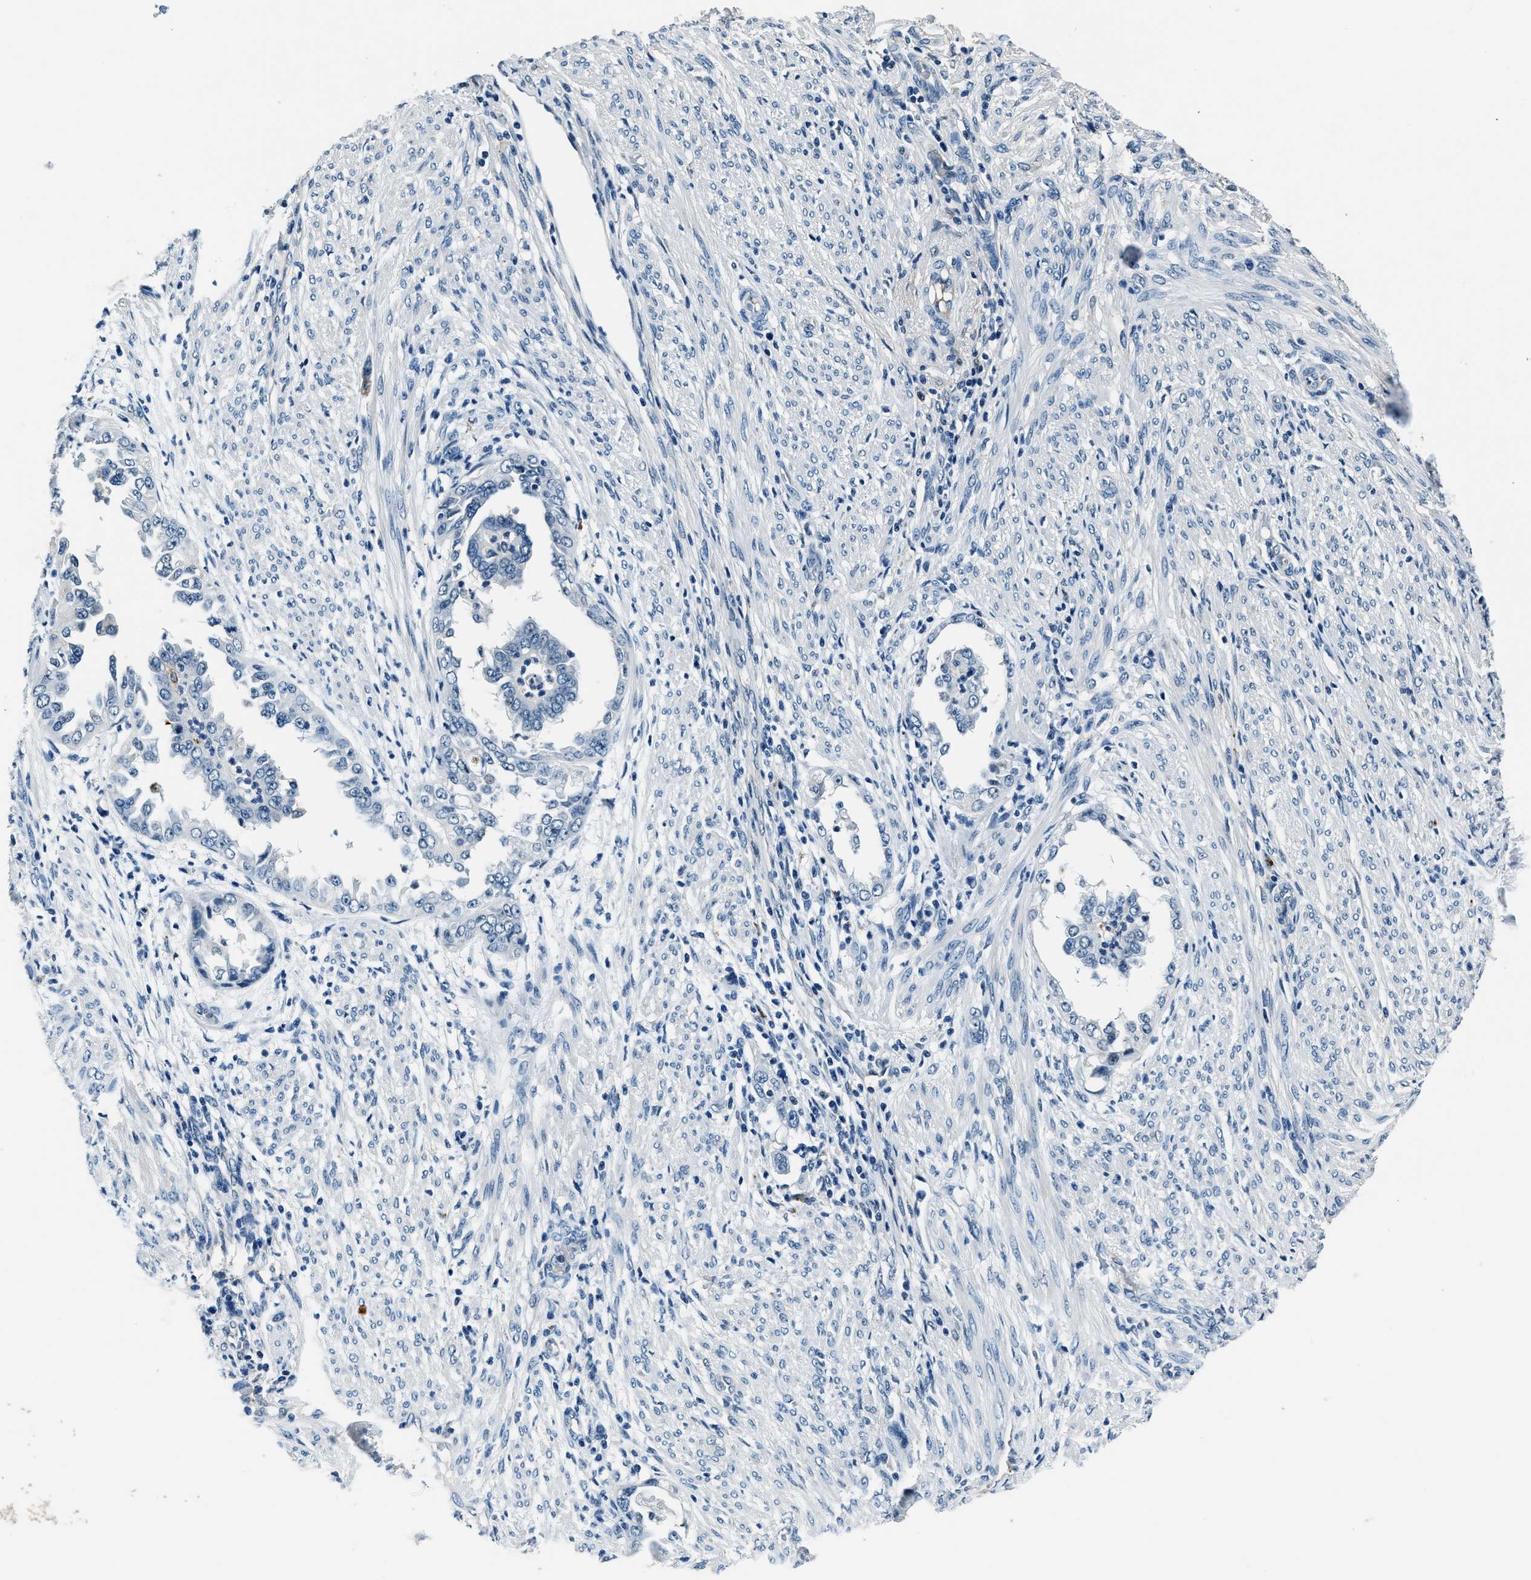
{"staining": {"intensity": "negative", "quantity": "none", "location": "none"}, "tissue": "endometrial cancer", "cell_type": "Tumor cells", "image_type": "cancer", "snomed": [{"axis": "morphology", "description": "Adenocarcinoma, NOS"}, {"axis": "topography", "description": "Endometrium"}], "caption": "Tumor cells are negative for protein expression in human adenocarcinoma (endometrial).", "gene": "PTPDC1", "patient": {"sex": "female", "age": 85}}